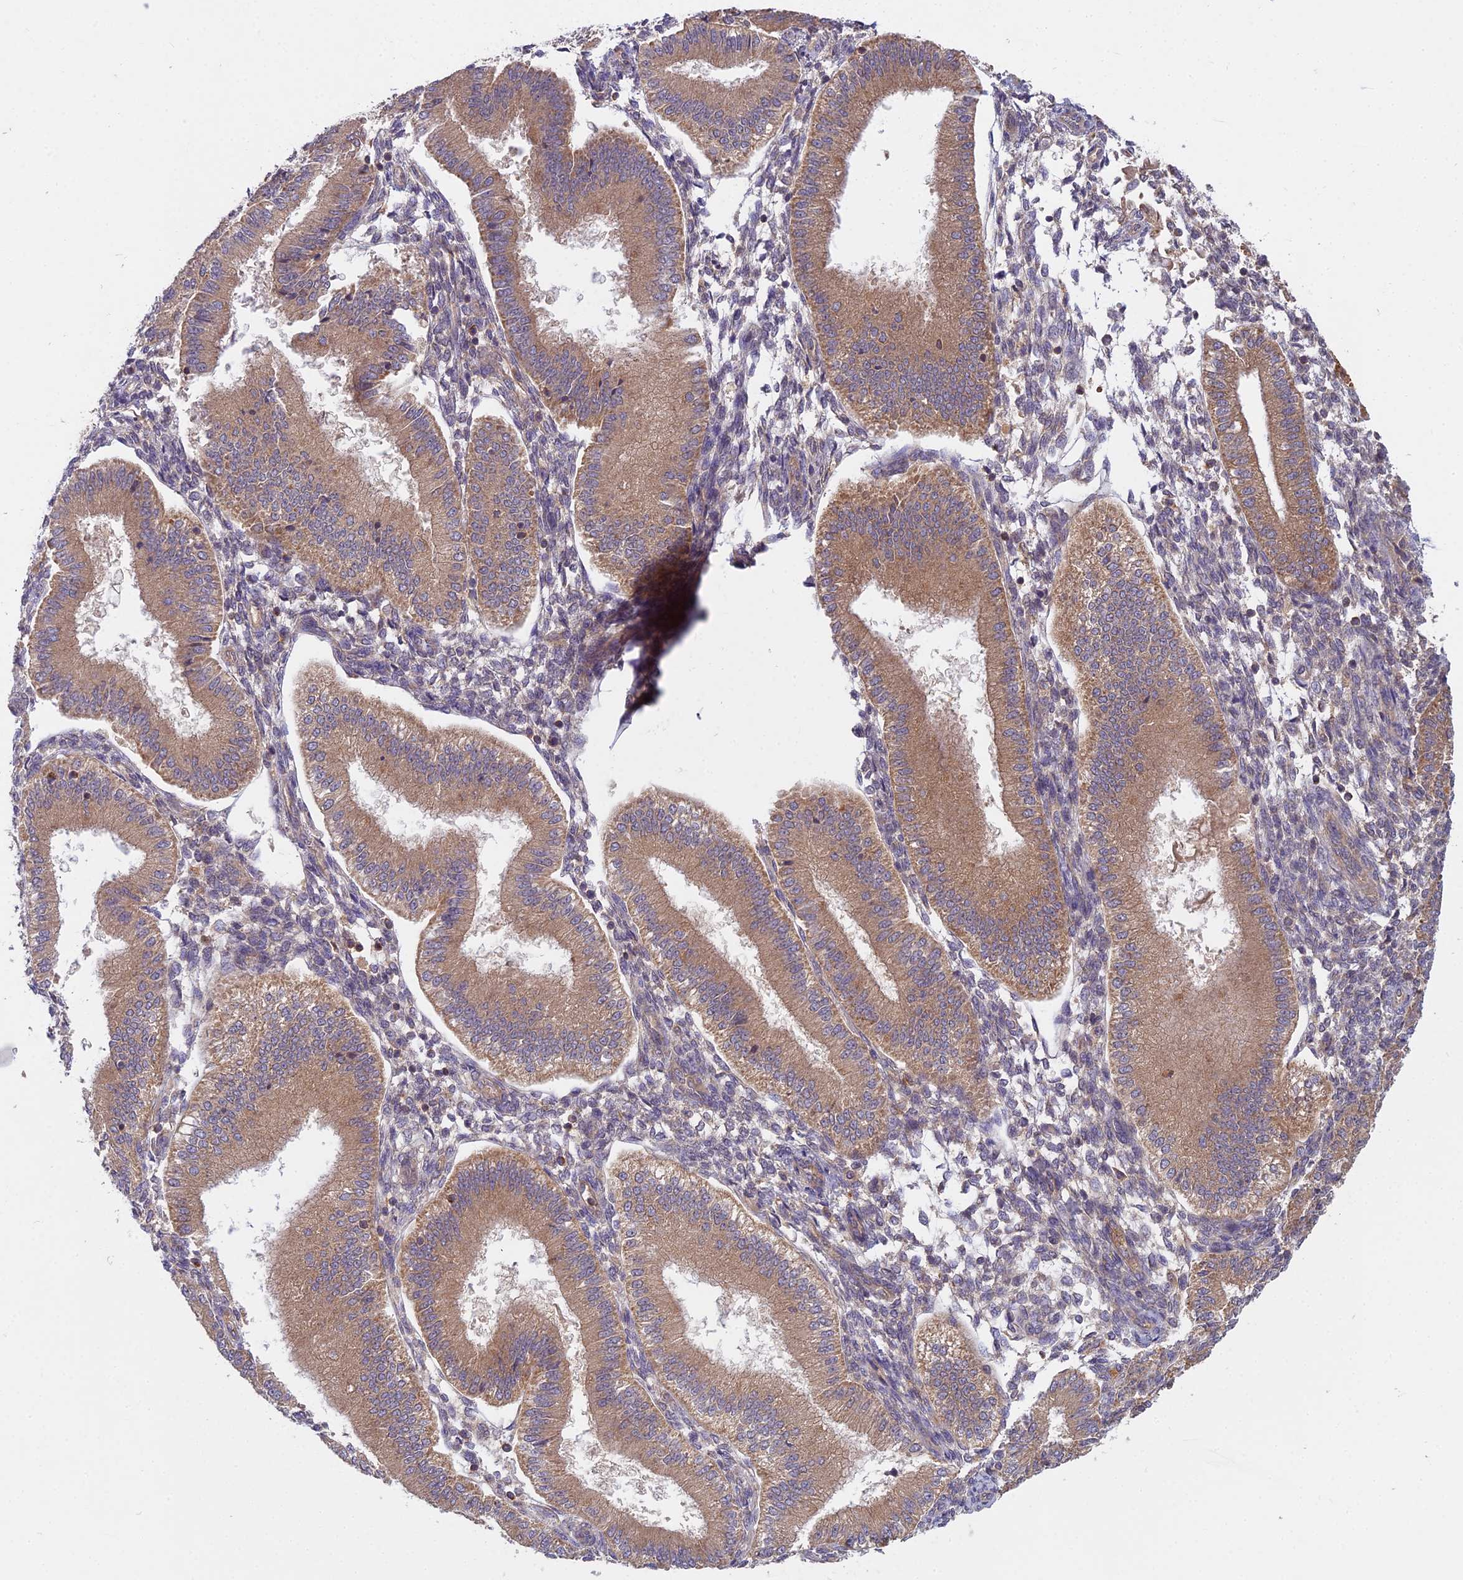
{"staining": {"intensity": "moderate", "quantity": "25%-75%", "location": "cytoplasmic/membranous"}, "tissue": "endometrium", "cell_type": "Cells in endometrial stroma", "image_type": "normal", "snomed": [{"axis": "morphology", "description": "Normal tissue, NOS"}, {"axis": "topography", "description": "Endometrium"}], "caption": "Immunohistochemistry (IHC) staining of unremarkable endometrium, which shows medium levels of moderate cytoplasmic/membranous positivity in approximately 25%-75% of cells in endometrial stroma indicating moderate cytoplasmic/membranous protein expression. The staining was performed using DAB (3,3'-diaminobenzidine) (brown) for protein detection and nuclei were counterstained in hematoxylin (blue).", "gene": "CCDC167", "patient": {"sex": "female", "age": 39}}